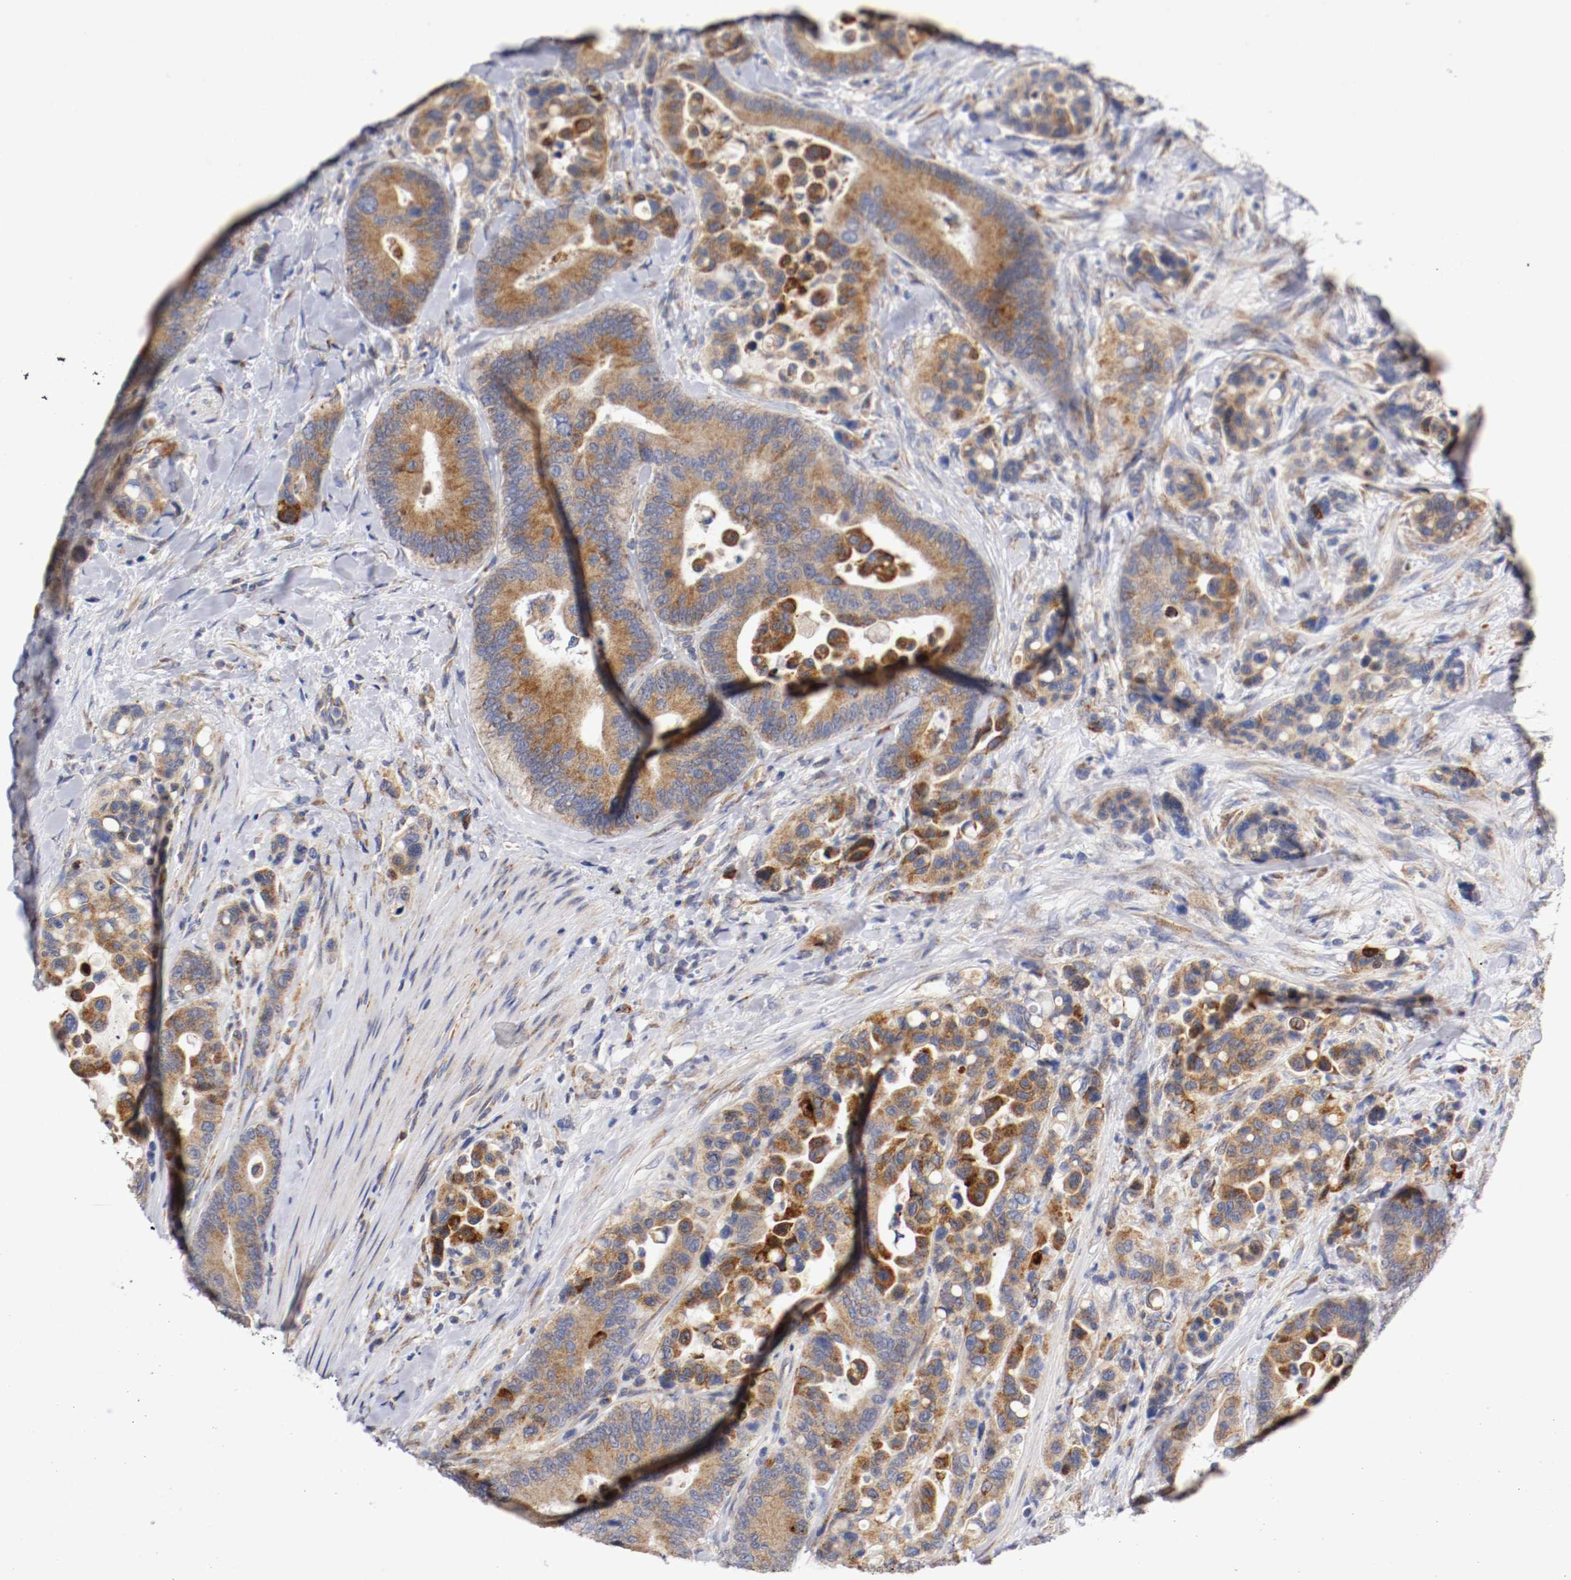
{"staining": {"intensity": "moderate", "quantity": ">75%", "location": "cytoplasmic/membranous"}, "tissue": "colorectal cancer", "cell_type": "Tumor cells", "image_type": "cancer", "snomed": [{"axis": "morphology", "description": "Normal tissue, NOS"}, {"axis": "morphology", "description": "Adenocarcinoma, NOS"}, {"axis": "topography", "description": "Colon"}], "caption": "Immunohistochemistry of human adenocarcinoma (colorectal) exhibits medium levels of moderate cytoplasmic/membranous expression in about >75% of tumor cells. (brown staining indicates protein expression, while blue staining denotes nuclei).", "gene": "TRAF2", "patient": {"sex": "male", "age": 82}}